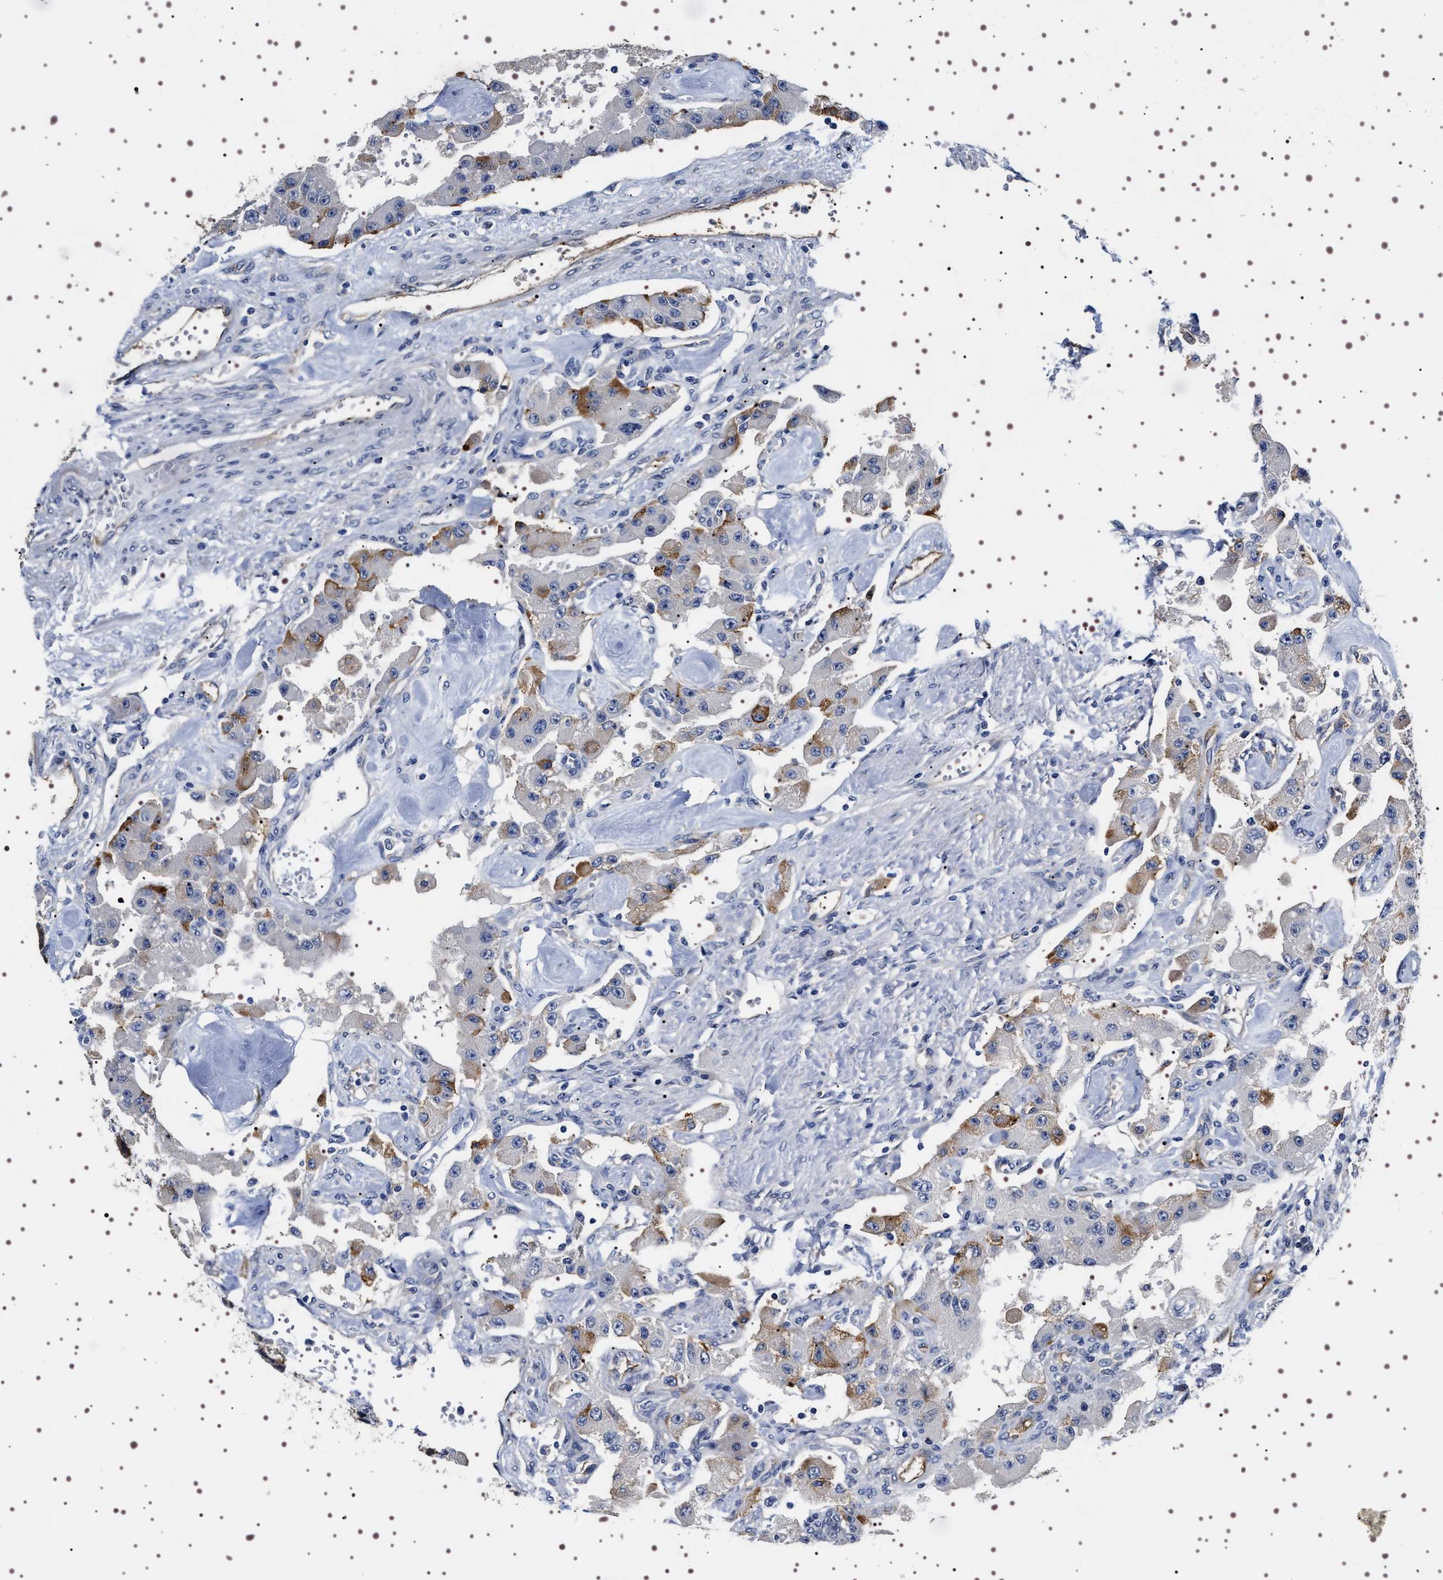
{"staining": {"intensity": "moderate", "quantity": "<25%", "location": "cytoplasmic/membranous"}, "tissue": "carcinoid", "cell_type": "Tumor cells", "image_type": "cancer", "snomed": [{"axis": "morphology", "description": "Carcinoid, malignant, NOS"}, {"axis": "topography", "description": "Pancreas"}], "caption": "Protein positivity by immunohistochemistry demonstrates moderate cytoplasmic/membranous staining in about <25% of tumor cells in carcinoid (malignant).", "gene": "ALPL", "patient": {"sex": "male", "age": 41}}